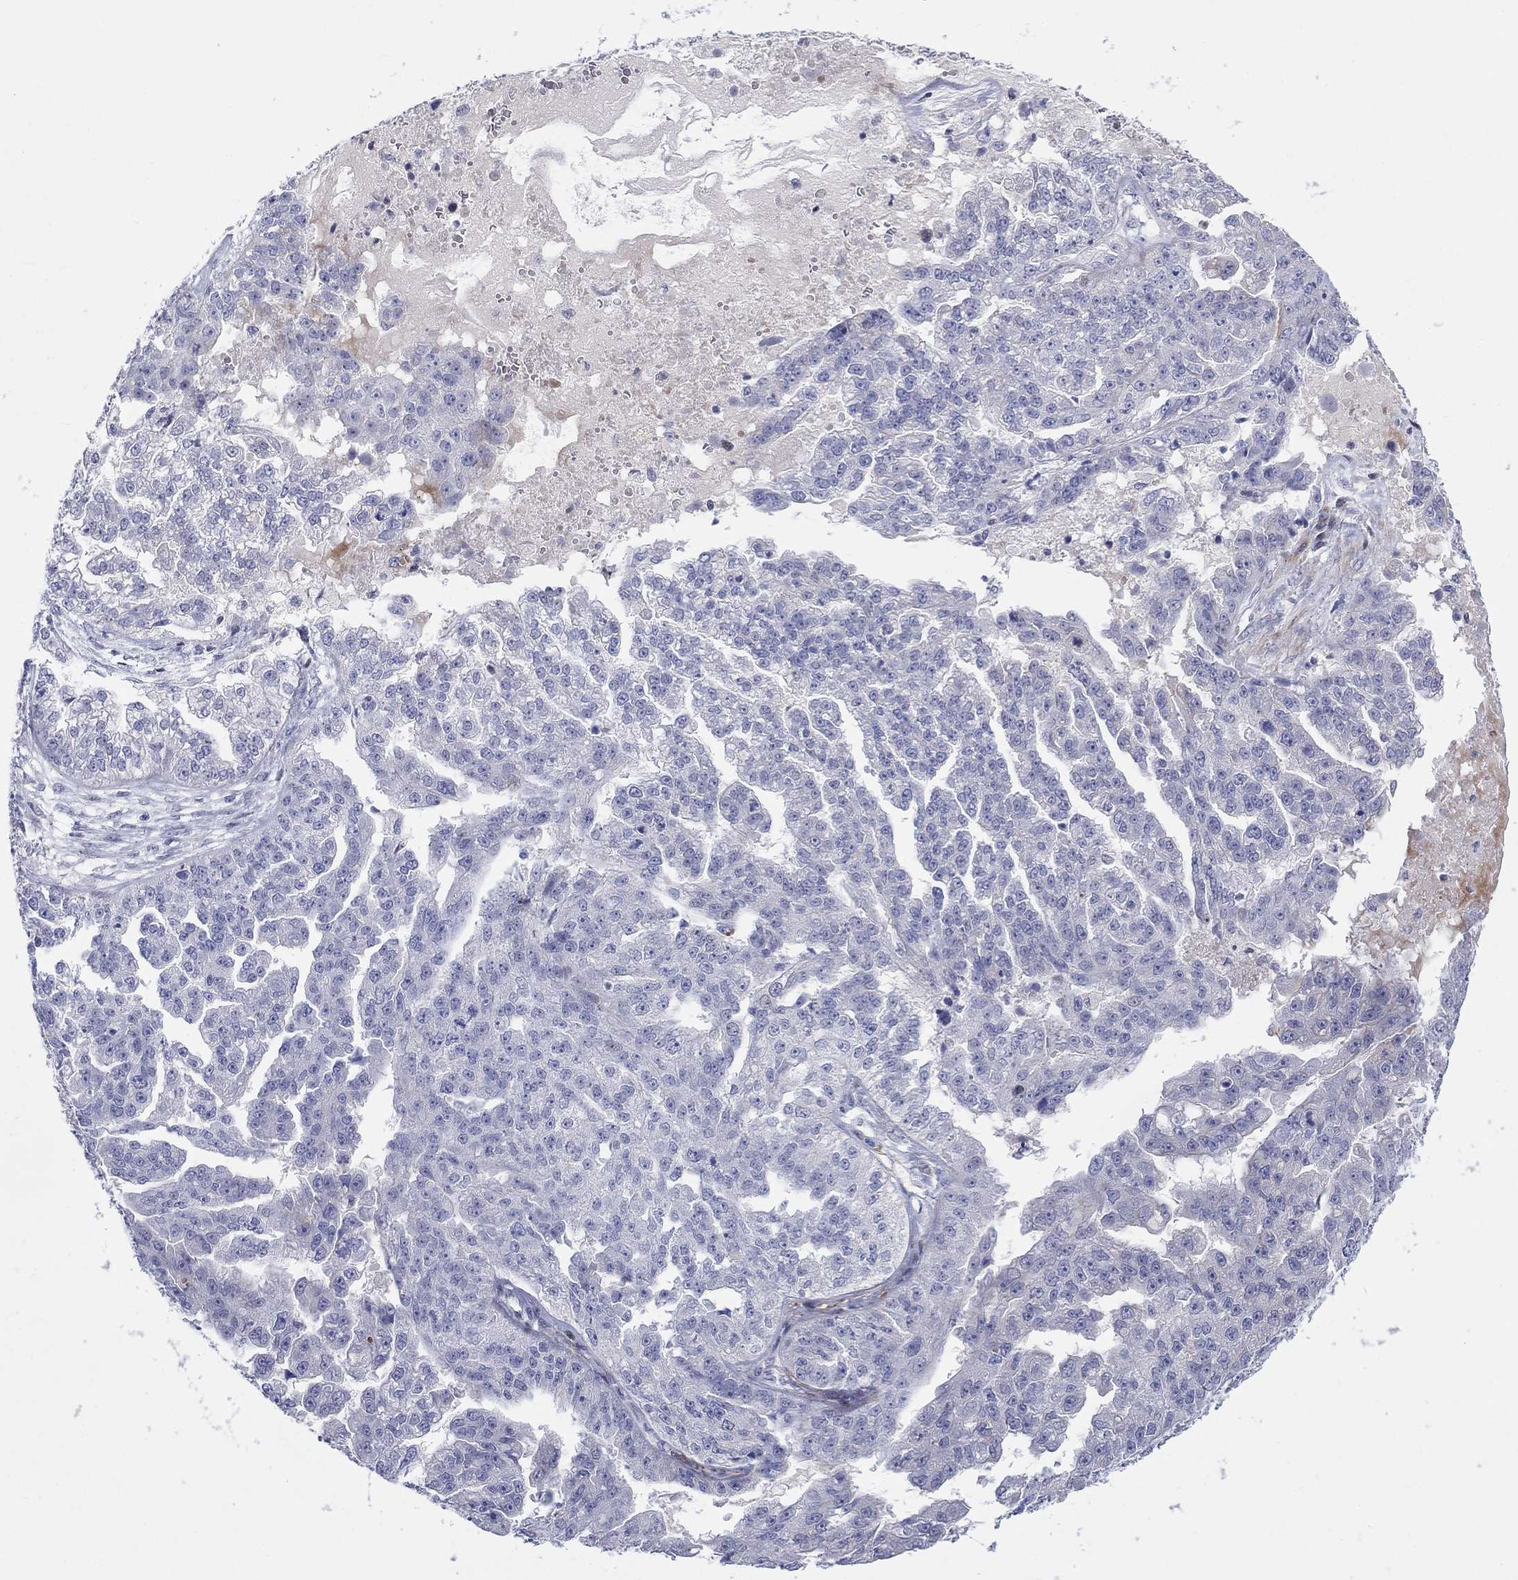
{"staining": {"intensity": "negative", "quantity": "none", "location": "none"}, "tissue": "ovarian cancer", "cell_type": "Tumor cells", "image_type": "cancer", "snomed": [{"axis": "morphology", "description": "Cystadenocarcinoma, serous, NOS"}, {"axis": "topography", "description": "Ovary"}], "caption": "Immunohistochemistry (IHC) of human ovarian cancer (serous cystadenocarcinoma) exhibits no staining in tumor cells.", "gene": "ARHGAP36", "patient": {"sex": "female", "age": 58}}